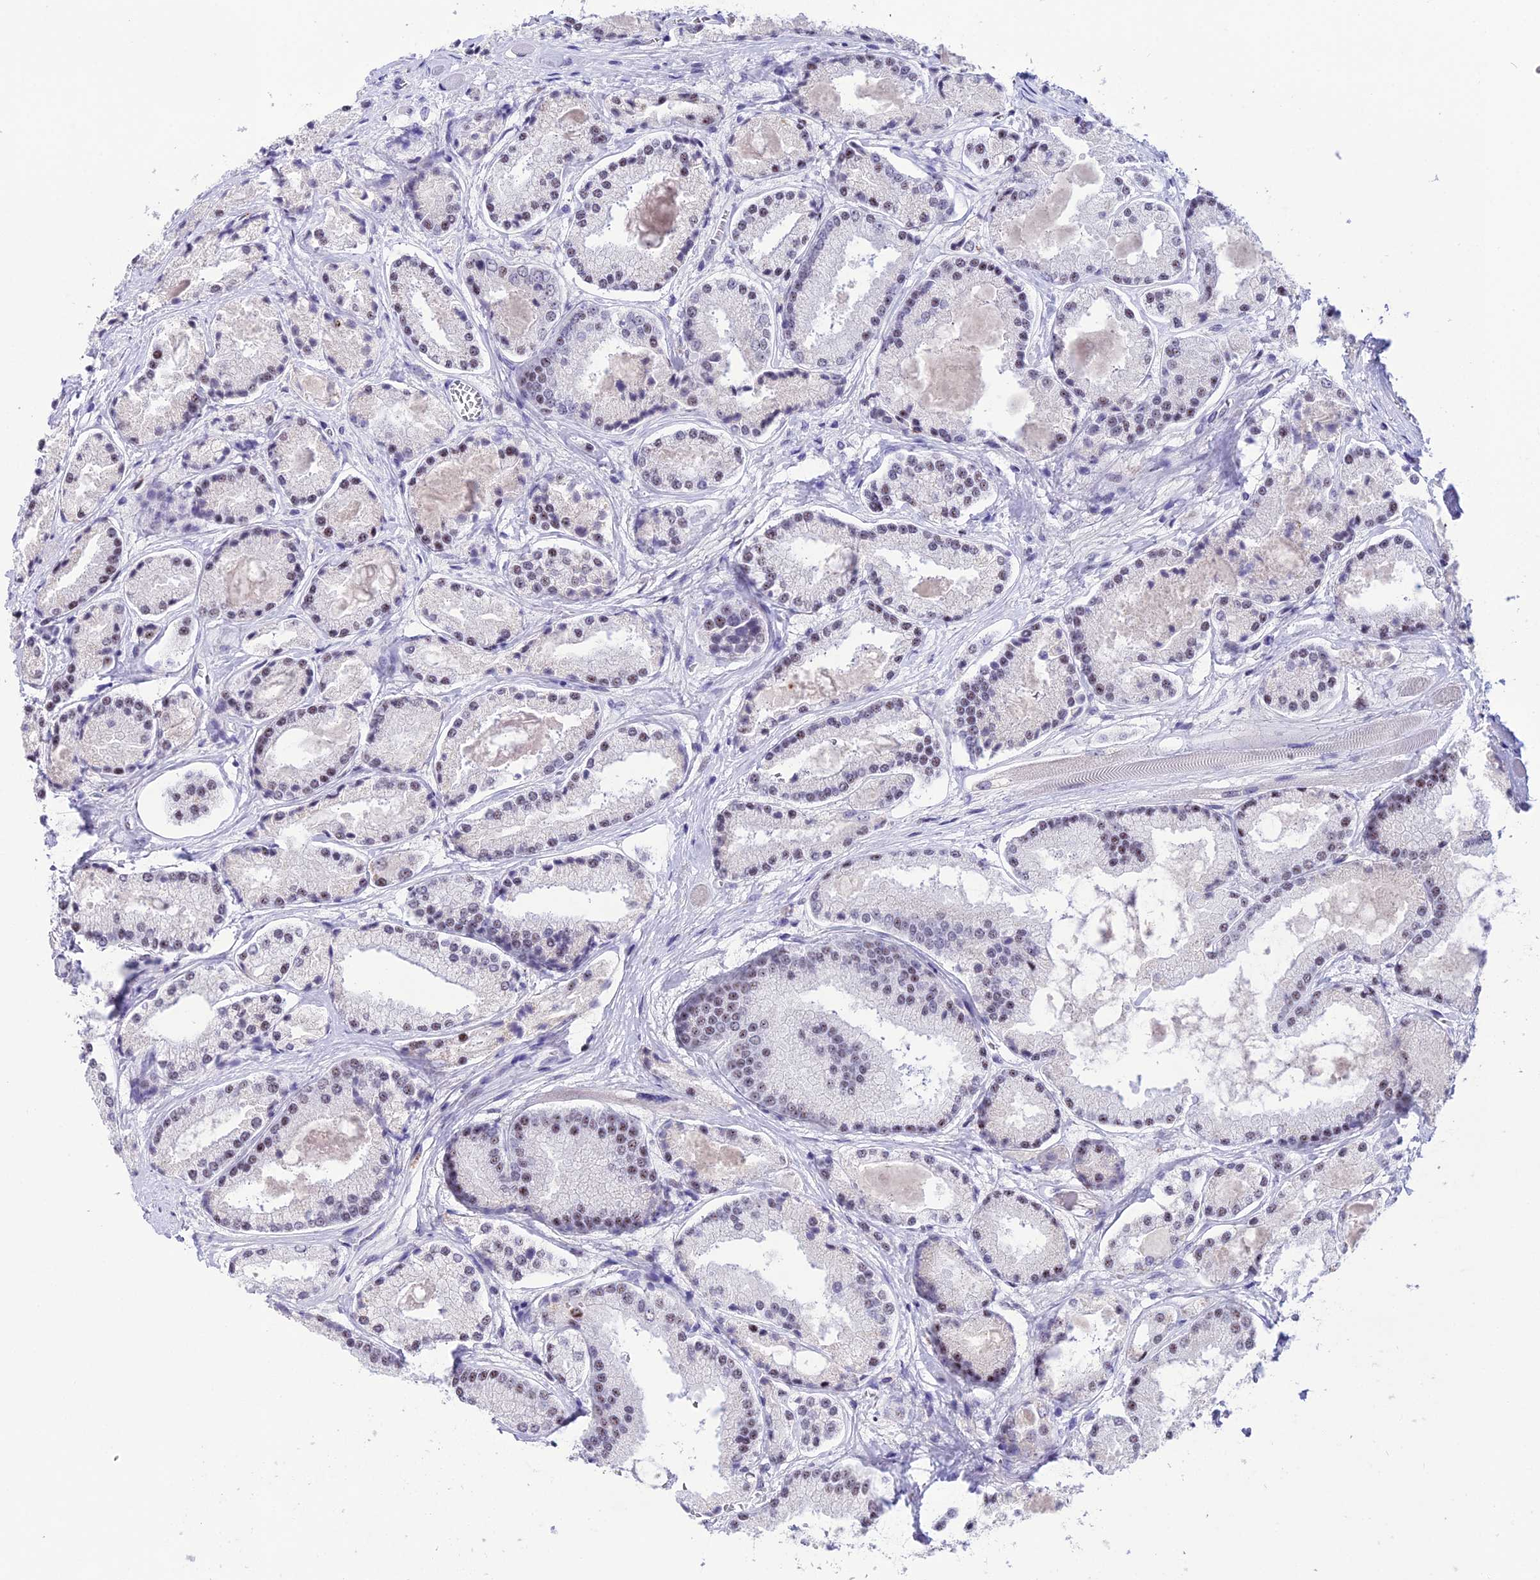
{"staining": {"intensity": "weak", "quantity": "<25%", "location": "nuclear"}, "tissue": "prostate cancer", "cell_type": "Tumor cells", "image_type": "cancer", "snomed": [{"axis": "morphology", "description": "Adenocarcinoma, High grade"}, {"axis": "topography", "description": "Prostate"}], "caption": "Human prostate cancer (high-grade adenocarcinoma) stained for a protein using IHC shows no expression in tumor cells.", "gene": "MFSD2B", "patient": {"sex": "male", "age": 67}}